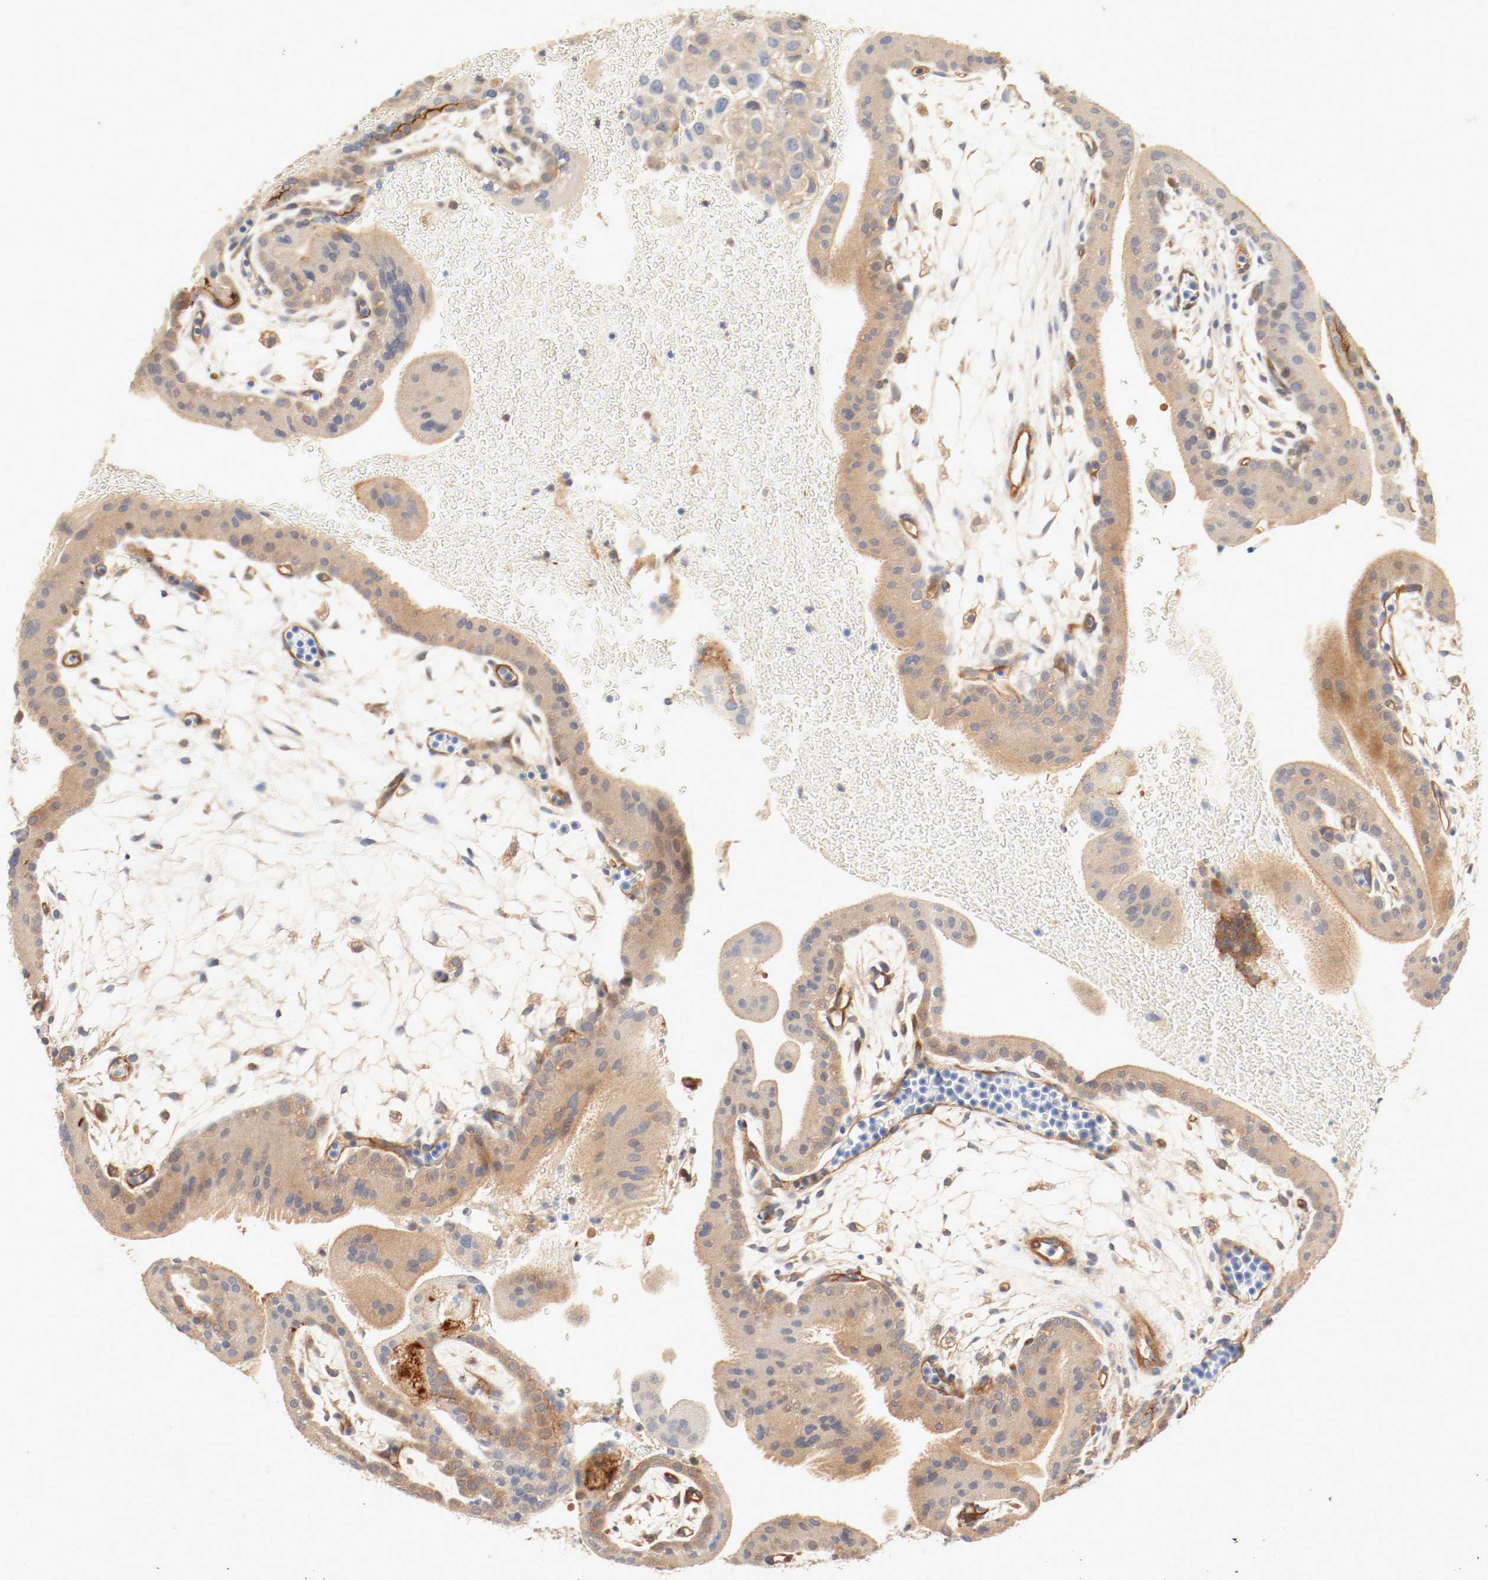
{"staining": {"intensity": "moderate", "quantity": ">75%", "location": "cytoplasmic/membranous"}, "tissue": "placenta", "cell_type": "Decidual cells", "image_type": "normal", "snomed": [{"axis": "morphology", "description": "Normal tissue, NOS"}, {"axis": "topography", "description": "Placenta"}], "caption": "Immunohistochemistry (IHC) (DAB) staining of unremarkable human placenta shows moderate cytoplasmic/membranous protein expression in about >75% of decidual cells.", "gene": "GIT1", "patient": {"sex": "female", "age": 19}}